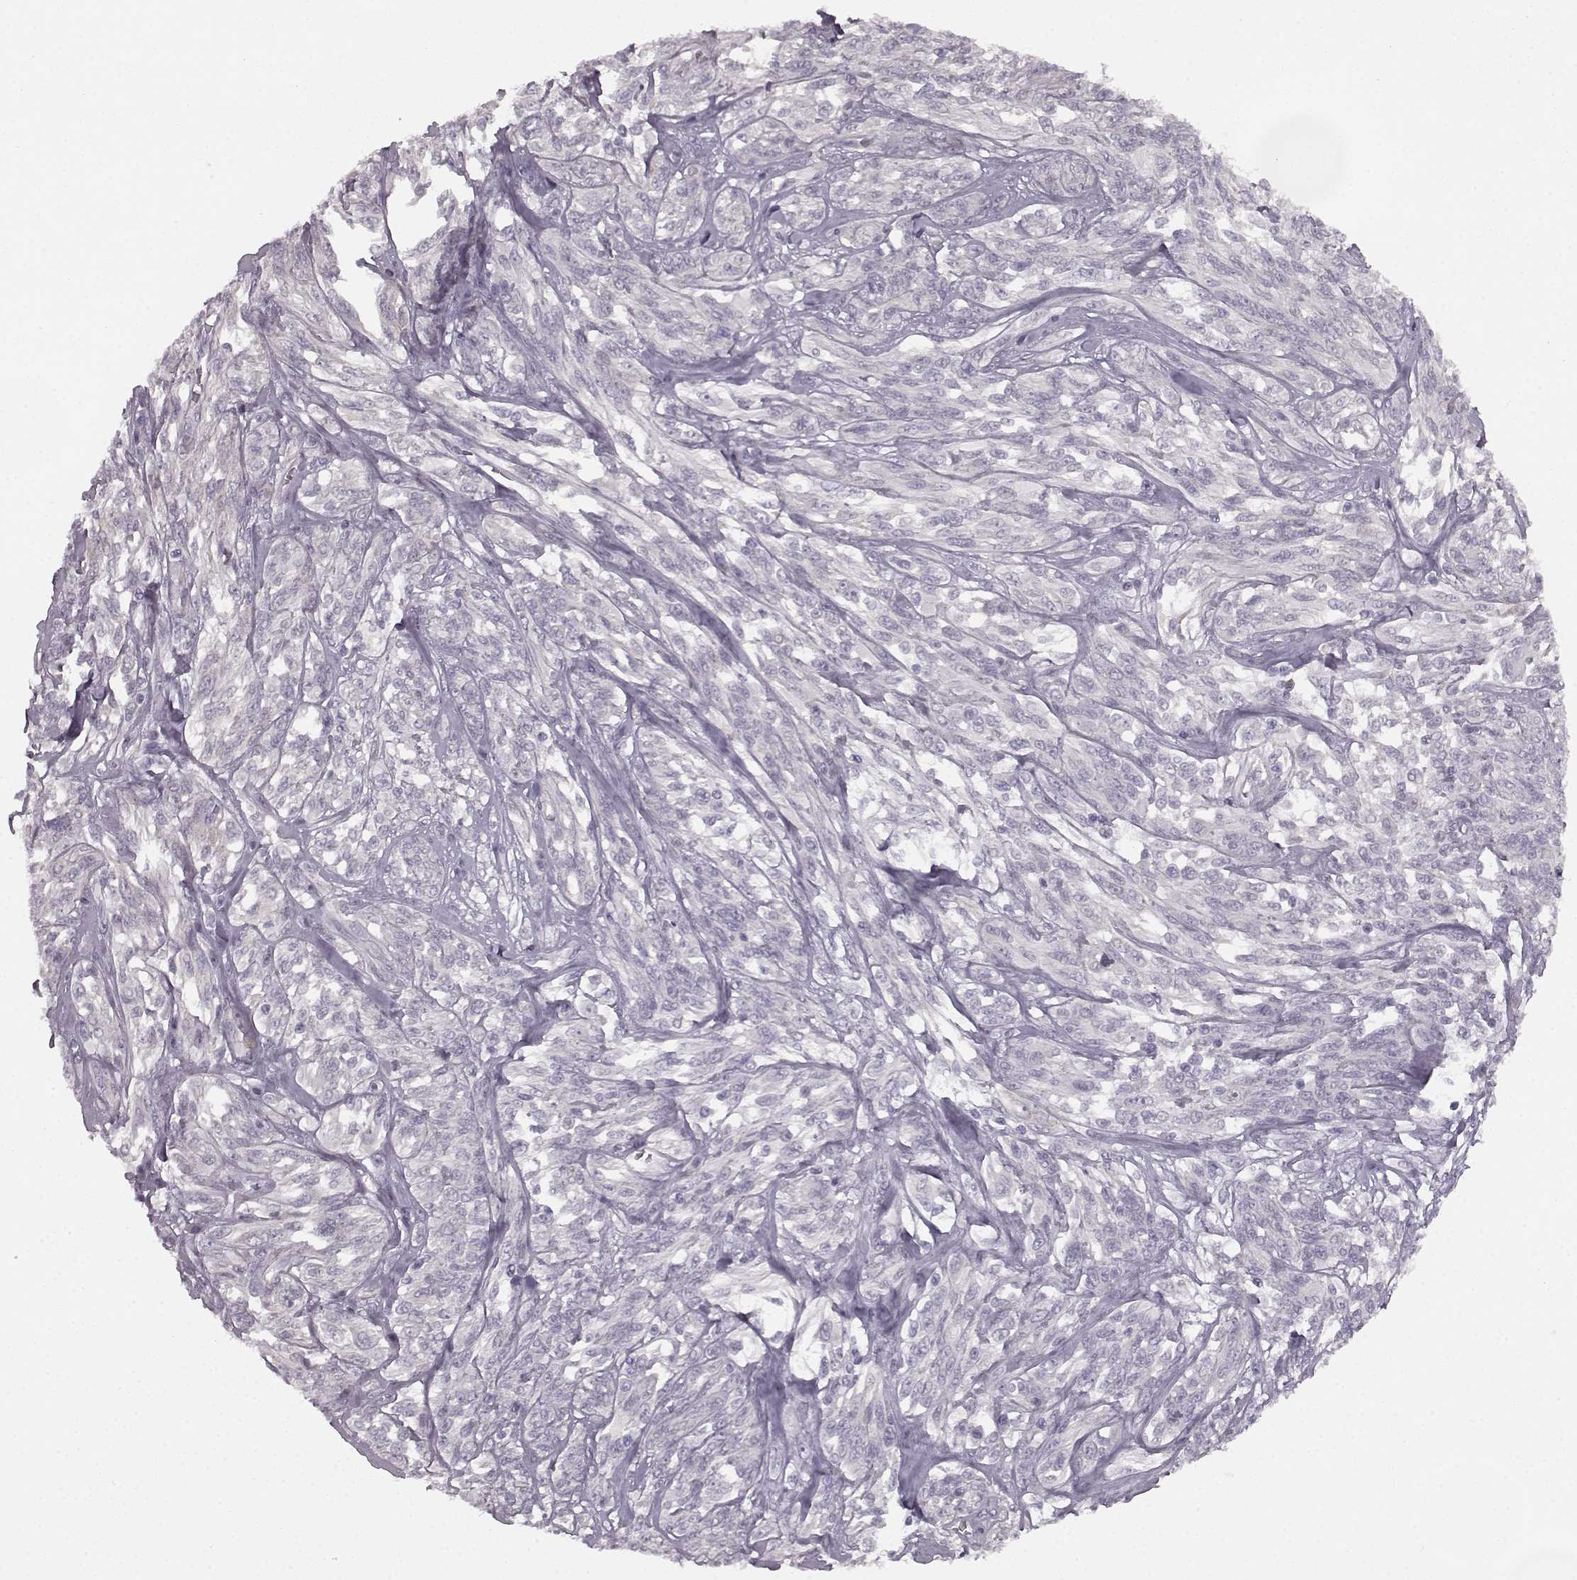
{"staining": {"intensity": "negative", "quantity": "none", "location": "none"}, "tissue": "melanoma", "cell_type": "Tumor cells", "image_type": "cancer", "snomed": [{"axis": "morphology", "description": "Malignant melanoma, NOS"}, {"axis": "topography", "description": "Skin"}], "caption": "High power microscopy image of an immunohistochemistry (IHC) image of malignant melanoma, revealing no significant positivity in tumor cells. (Brightfield microscopy of DAB (3,3'-diaminobenzidine) IHC at high magnification).", "gene": "SEMG2", "patient": {"sex": "female", "age": 91}}